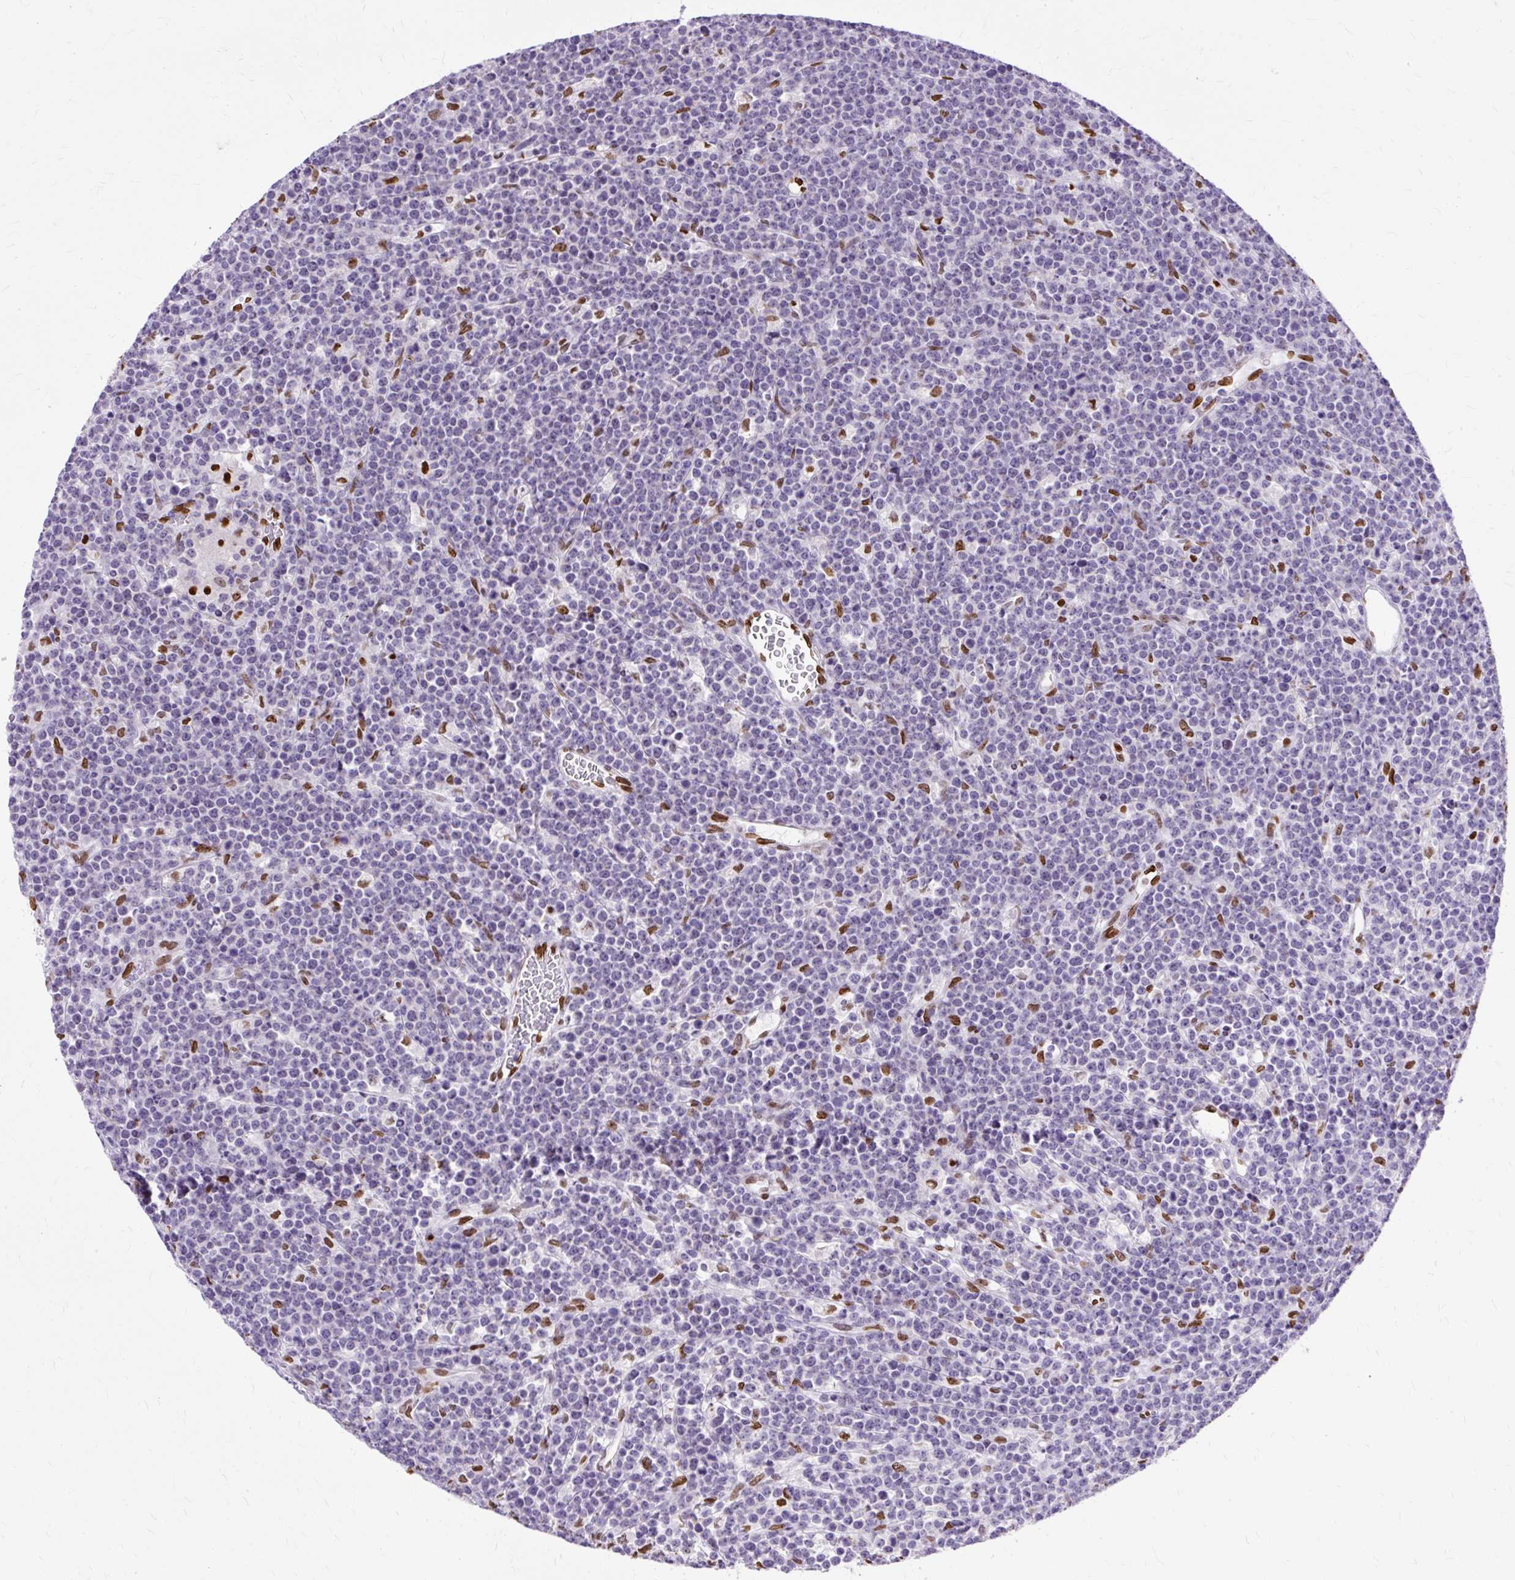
{"staining": {"intensity": "negative", "quantity": "none", "location": "none"}, "tissue": "lymphoma", "cell_type": "Tumor cells", "image_type": "cancer", "snomed": [{"axis": "morphology", "description": "Malignant lymphoma, non-Hodgkin's type, High grade"}, {"axis": "topography", "description": "Ovary"}], "caption": "IHC histopathology image of human high-grade malignant lymphoma, non-Hodgkin's type stained for a protein (brown), which reveals no expression in tumor cells.", "gene": "TMEM184C", "patient": {"sex": "female", "age": 56}}